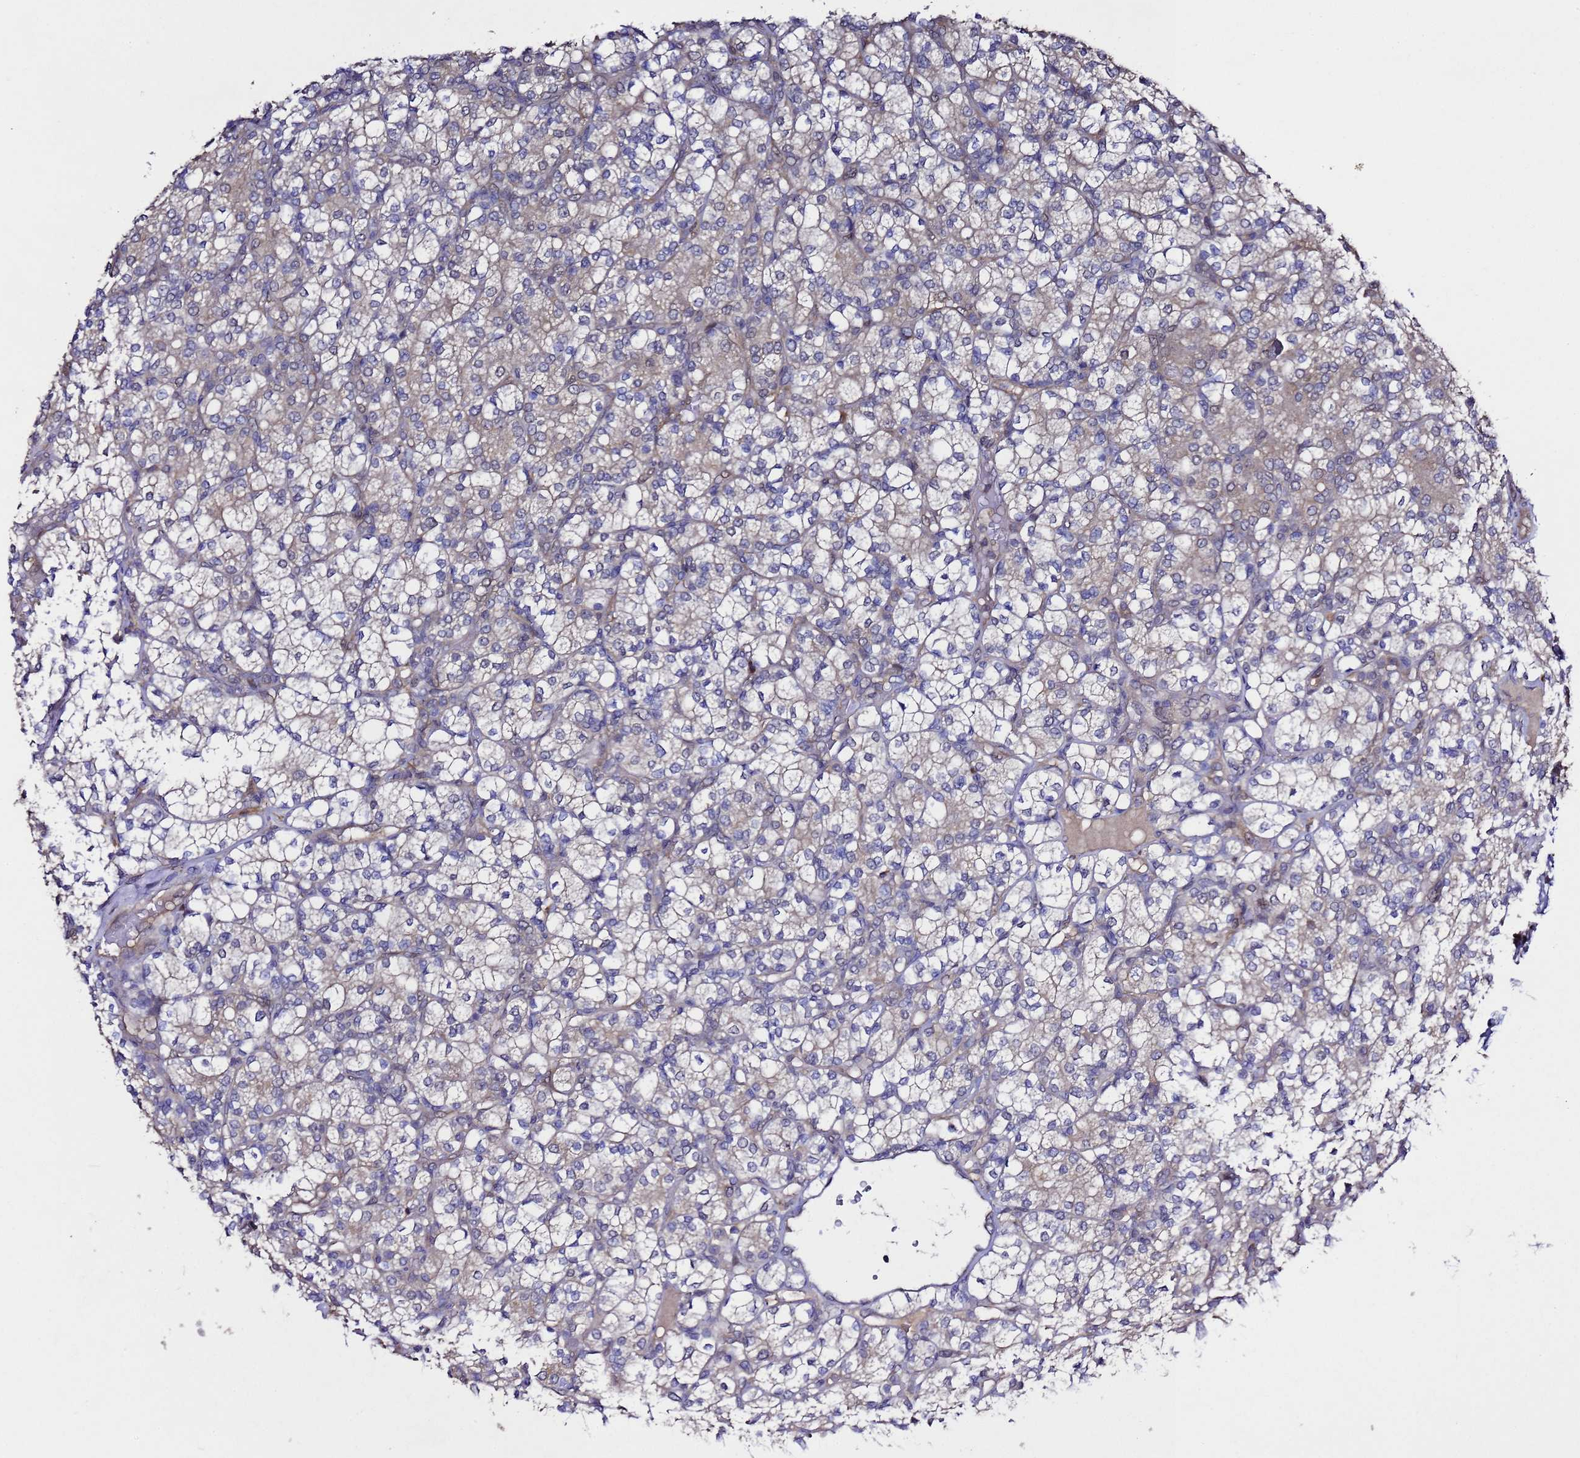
{"staining": {"intensity": "weak", "quantity": "<25%", "location": "cytoplasmic/membranous"}, "tissue": "renal cancer", "cell_type": "Tumor cells", "image_type": "cancer", "snomed": [{"axis": "morphology", "description": "Adenocarcinoma, NOS"}, {"axis": "topography", "description": "Kidney"}], "caption": "This image is of renal cancer stained with immunohistochemistry to label a protein in brown with the nuclei are counter-stained blue. There is no staining in tumor cells. Nuclei are stained in blue.", "gene": "ALG3", "patient": {"sex": "male", "age": 77}}